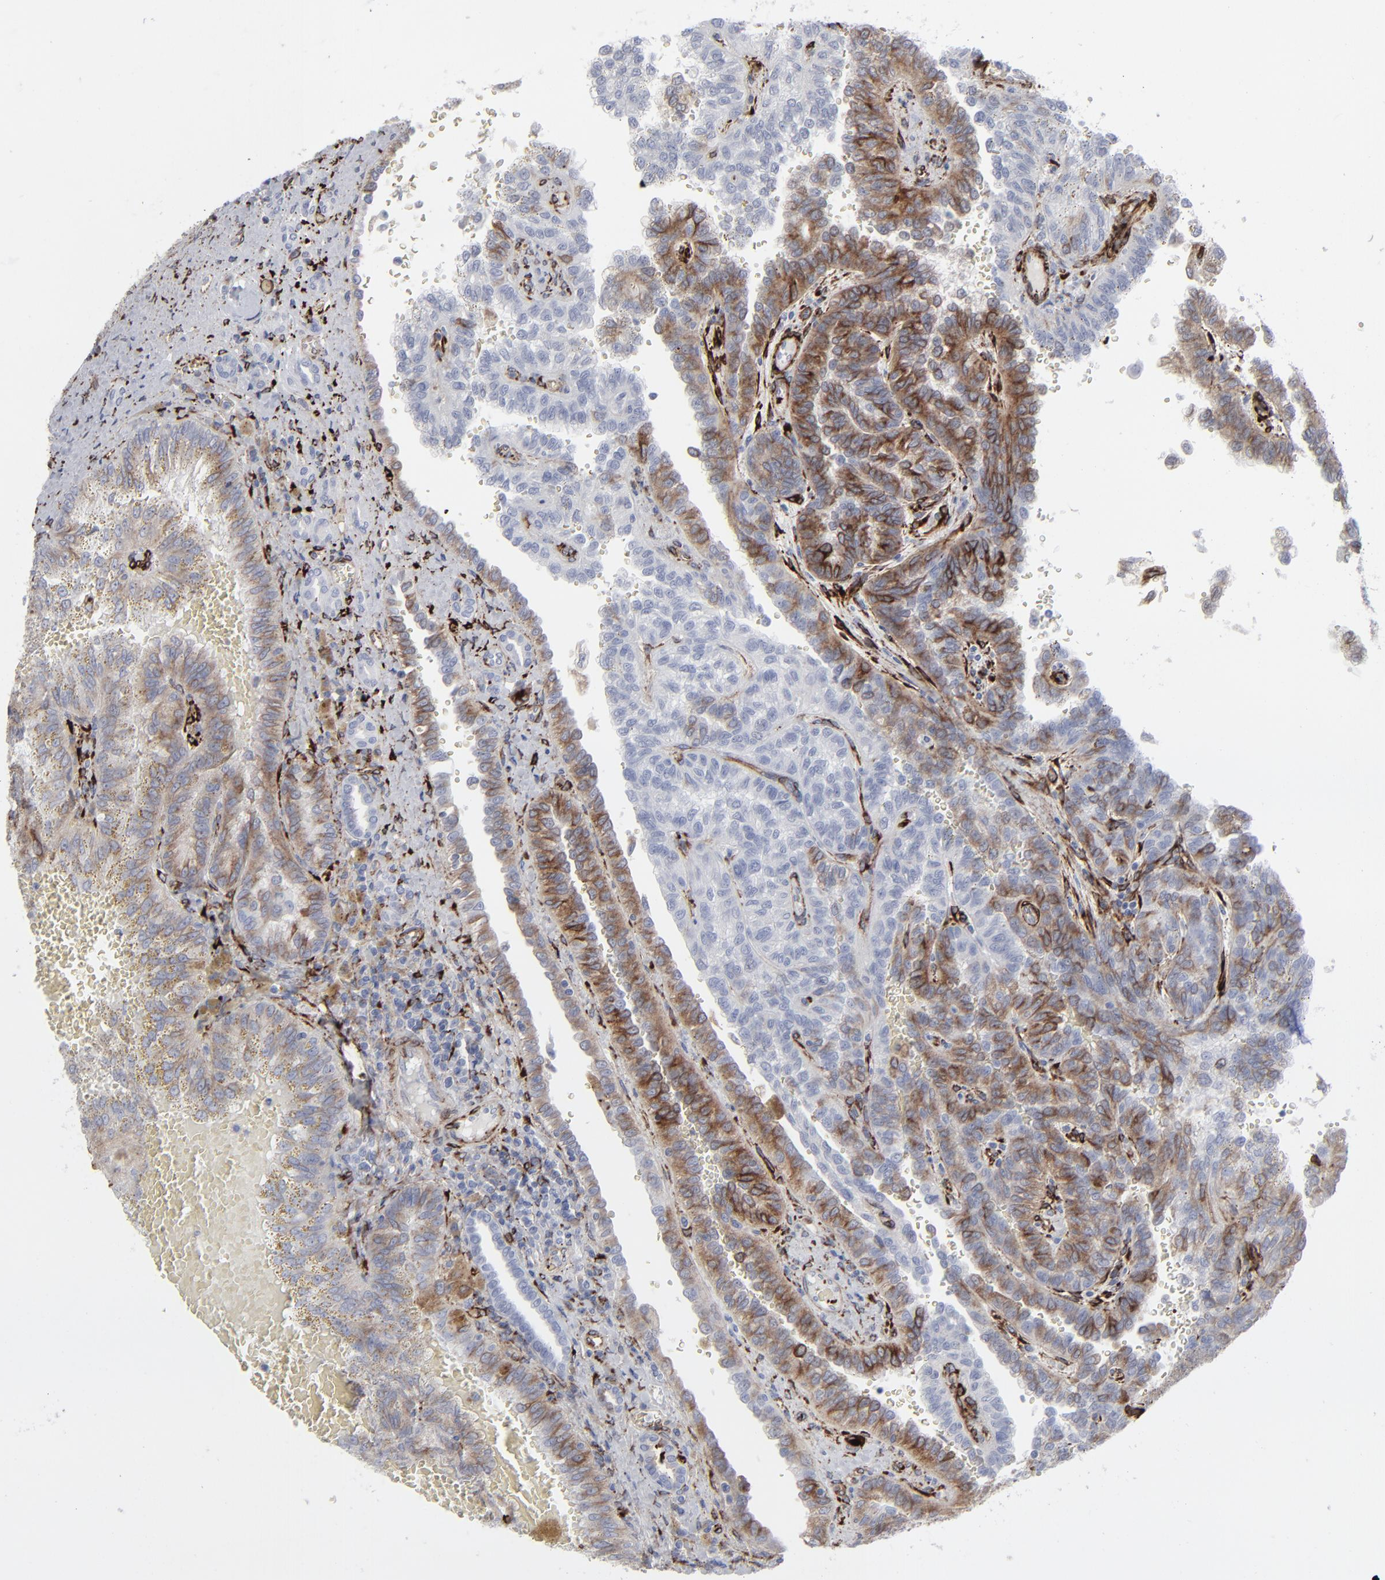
{"staining": {"intensity": "moderate", "quantity": ">75%", "location": "cytoplasmic/membranous"}, "tissue": "renal cancer", "cell_type": "Tumor cells", "image_type": "cancer", "snomed": [{"axis": "morphology", "description": "Inflammation, NOS"}, {"axis": "morphology", "description": "Adenocarcinoma, NOS"}, {"axis": "topography", "description": "Kidney"}], "caption": "A histopathology image of human renal cancer stained for a protein displays moderate cytoplasmic/membranous brown staining in tumor cells. (DAB (3,3'-diaminobenzidine) = brown stain, brightfield microscopy at high magnification).", "gene": "SPARC", "patient": {"sex": "male", "age": 68}}